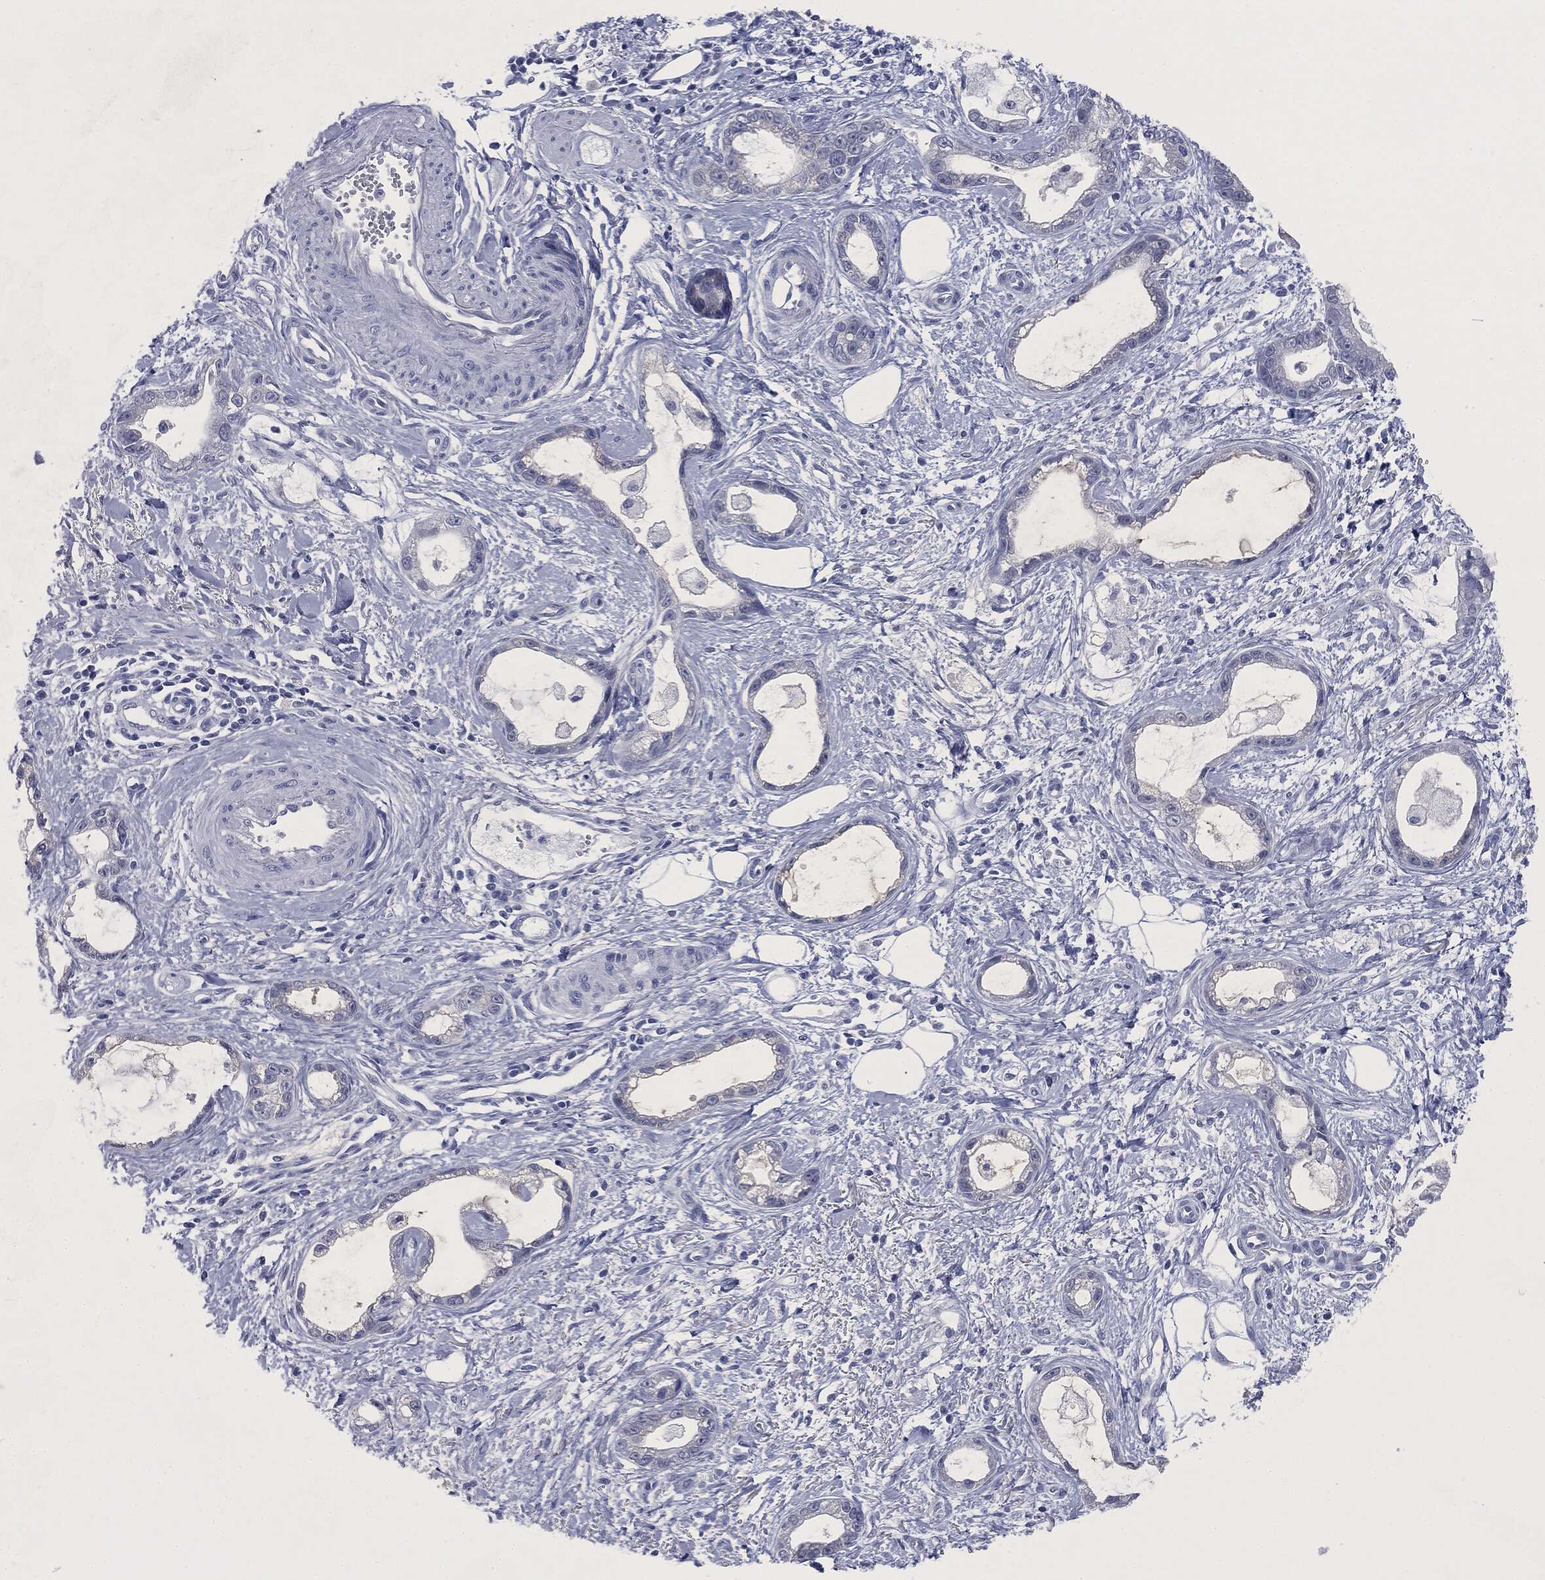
{"staining": {"intensity": "negative", "quantity": "none", "location": "none"}, "tissue": "stomach cancer", "cell_type": "Tumor cells", "image_type": "cancer", "snomed": [{"axis": "morphology", "description": "Adenocarcinoma, NOS"}, {"axis": "topography", "description": "Stomach"}], "caption": "This is an immunohistochemistry (IHC) histopathology image of human stomach cancer (adenocarcinoma). There is no staining in tumor cells.", "gene": "ATP2A1", "patient": {"sex": "male", "age": 55}}